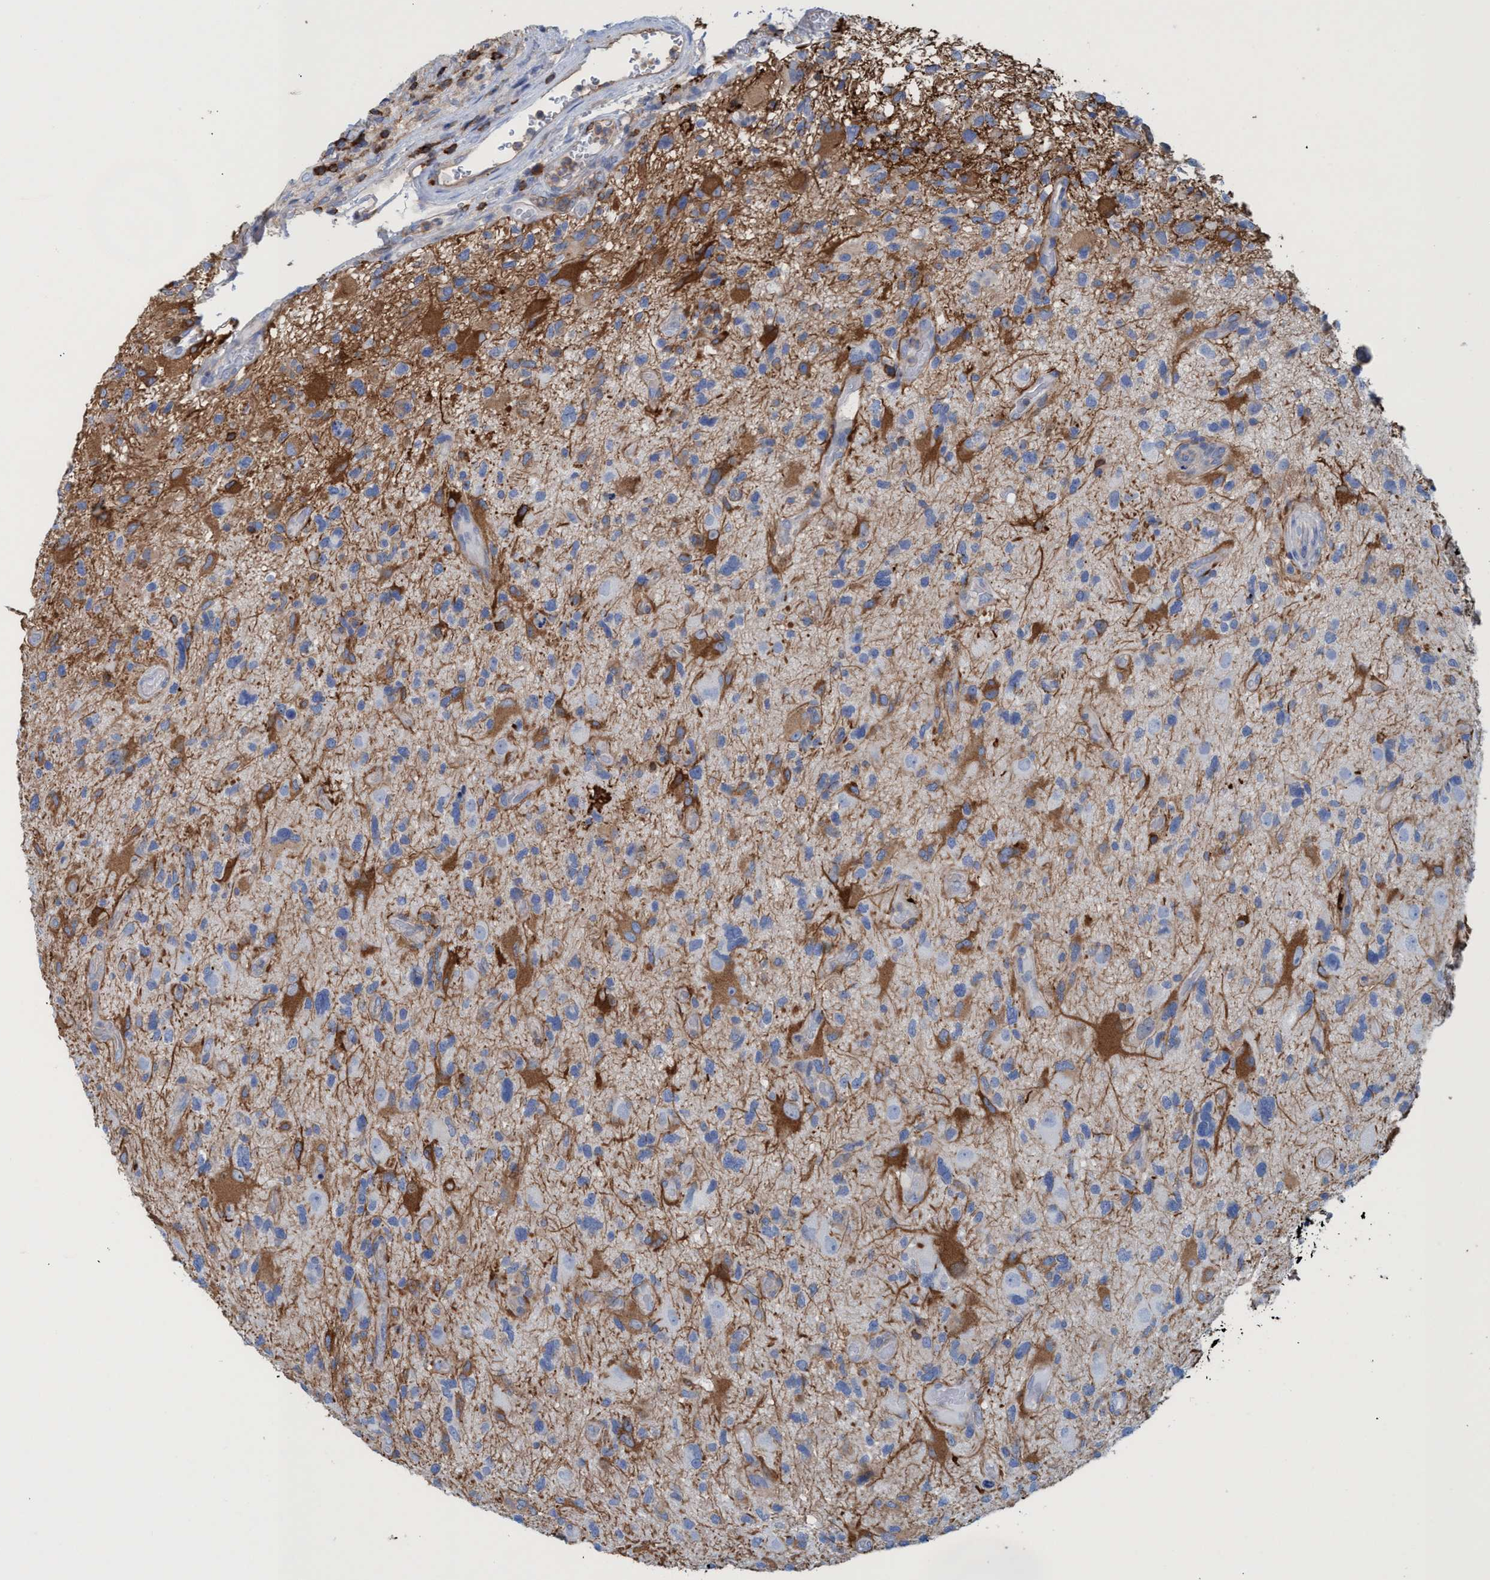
{"staining": {"intensity": "moderate", "quantity": "25%-75%", "location": "cytoplasmic/membranous"}, "tissue": "glioma", "cell_type": "Tumor cells", "image_type": "cancer", "snomed": [{"axis": "morphology", "description": "Glioma, malignant, High grade"}, {"axis": "topography", "description": "Brain"}], "caption": "Moderate cytoplasmic/membranous expression is identified in about 25%-75% of tumor cells in glioma.", "gene": "EZR", "patient": {"sex": "male", "age": 33}}